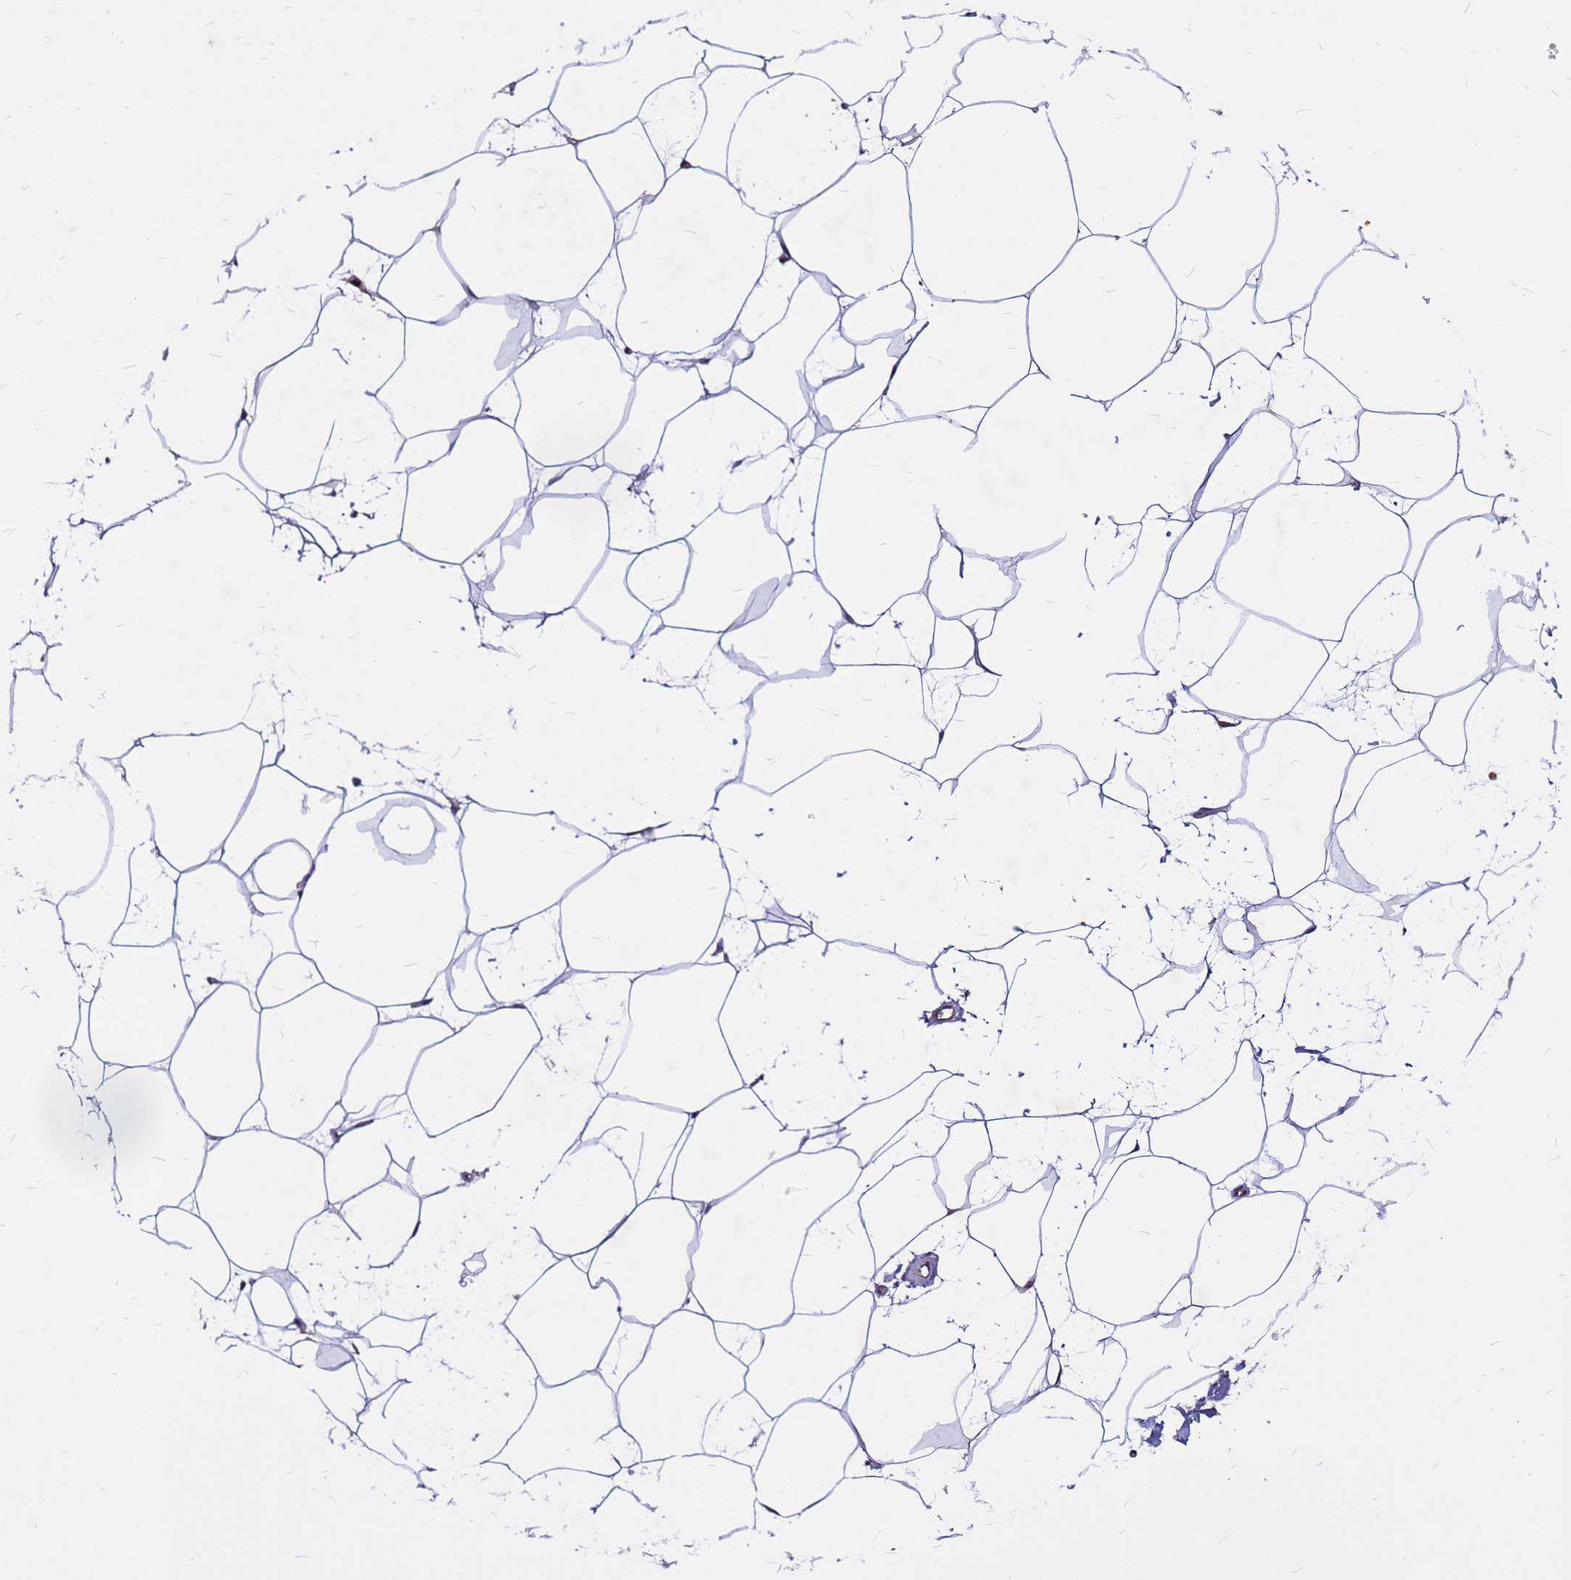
{"staining": {"intensity": "moderate", "quantity": "<25%", "location": "cytoplasmic/membranous"}, "tissue": "adipose tissue", "cell_type": "Adipocytes", "image_type": "normal", "snomed": [{"axis": "morphology", "description": "Normal tissue, NOS"}, {"axis": "topography", "description": "Adipose tissue"}], "caption": "Protein expression analysis of normal adipose tissue exhibits moderate cytoplasmic/membranous expression in about <25% of adipocytes. The staining was performed using DAB (3,3'-diaminobenzidine) to visualize the protein expression in brown, while the nuclei were stained in blue with hematoxylin (Magnification: 20x).", "gene": "ZNF669", "patient": {"sex": "female", "age": 37}}